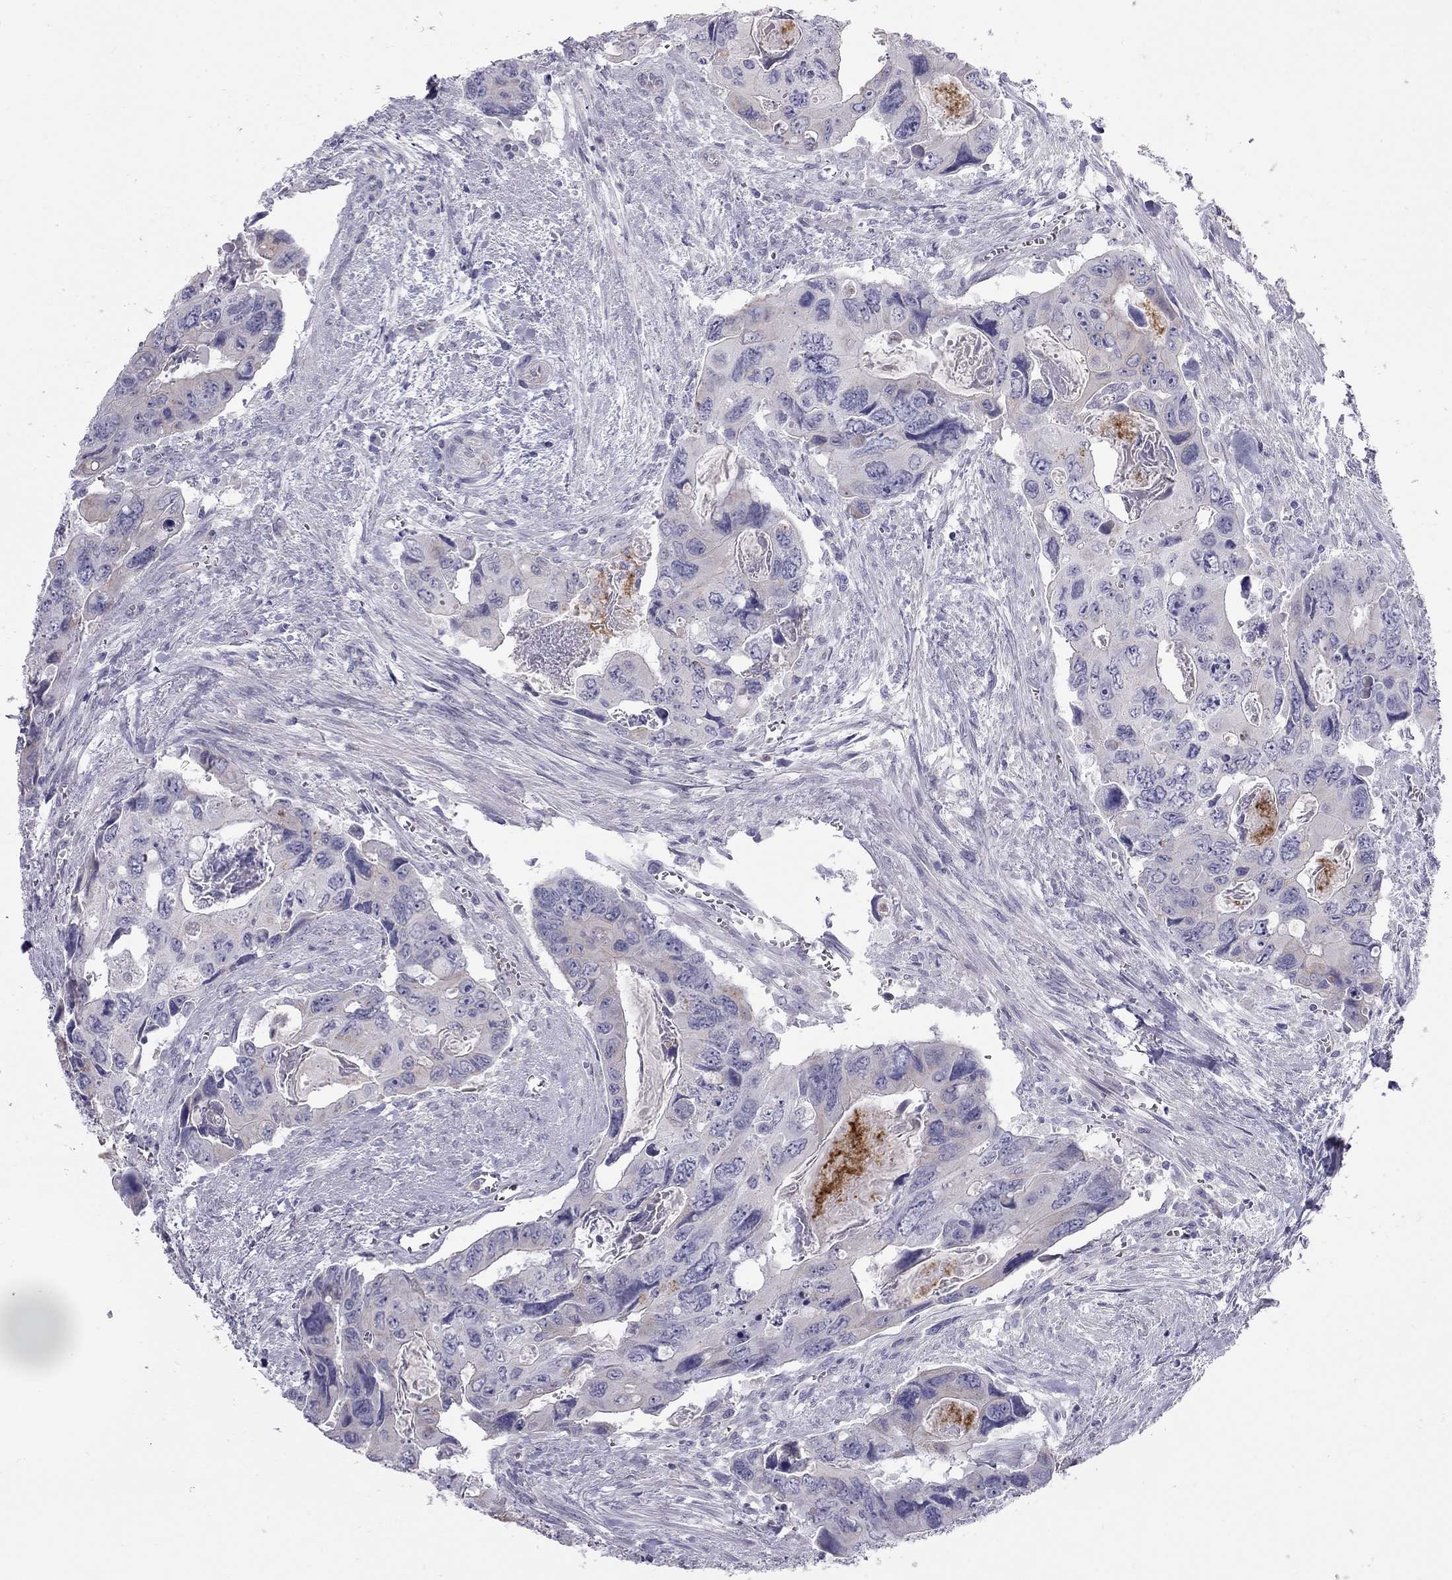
{"staining": {"intensity": "negative", "quantity": "none", "location": "none"}, "tissue": "colorectal cancer", "cell_type": "Tumor cells", "image_type": "cancer", "snomed": [{"axis": "morphology", "description": "Adenocarcinoma, NOS"}, {"axis": "topography", "description": "Rectum"}], "caption": "High magnification brightfield microscopy of colorectal cancer stained with DAB (3,3'-diaminobenzidine) (brown) and counterstained with hematoxylin (blue): tumor cells show no significant positivity.", "gene": "TDRD6", "patient": {"sex": "male", "age": 62}}